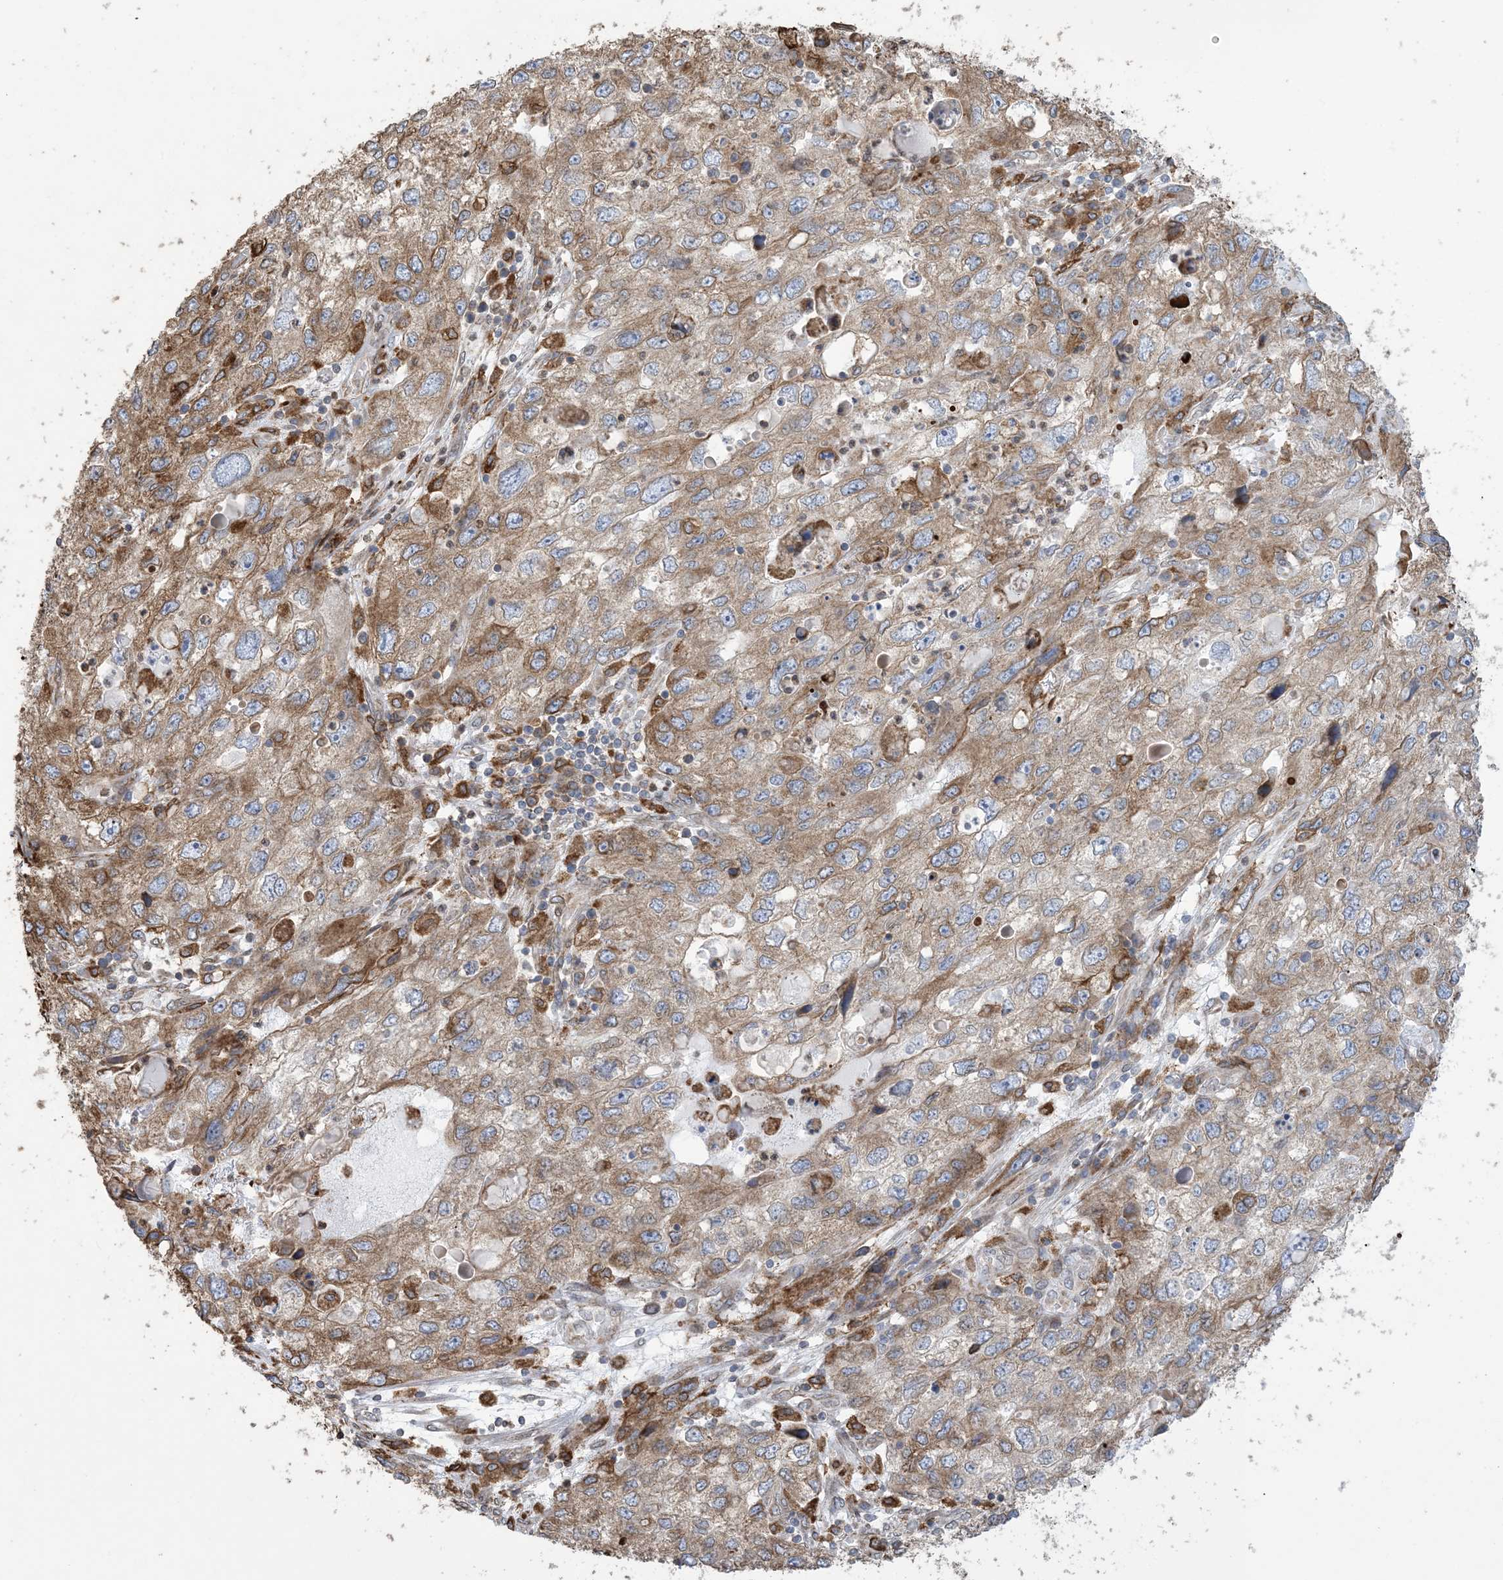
{"staining": {"intensity": "moderate", "quantity": ">75%", "location": "cytoplasmic/membranous"}, "tissue": "endometrial cancer", "cell_type": "Tumor cells", "image_type": "cancer", "snomed": [{"axis": "morphology", "description": "Adenocarcinoma, NOS"}, {"axis": "topography", "description": "Endometrium"}], "caption": "The histopathology image reveals immunohistochemical staining of endometrial cancer (adenocarcinoma). There is moderate cytoplasmic/membranous staining is appreciated in about >75% of tumor cells.", "gene": "SHANK1", "patient": {"sex": "female", "age": 49}}